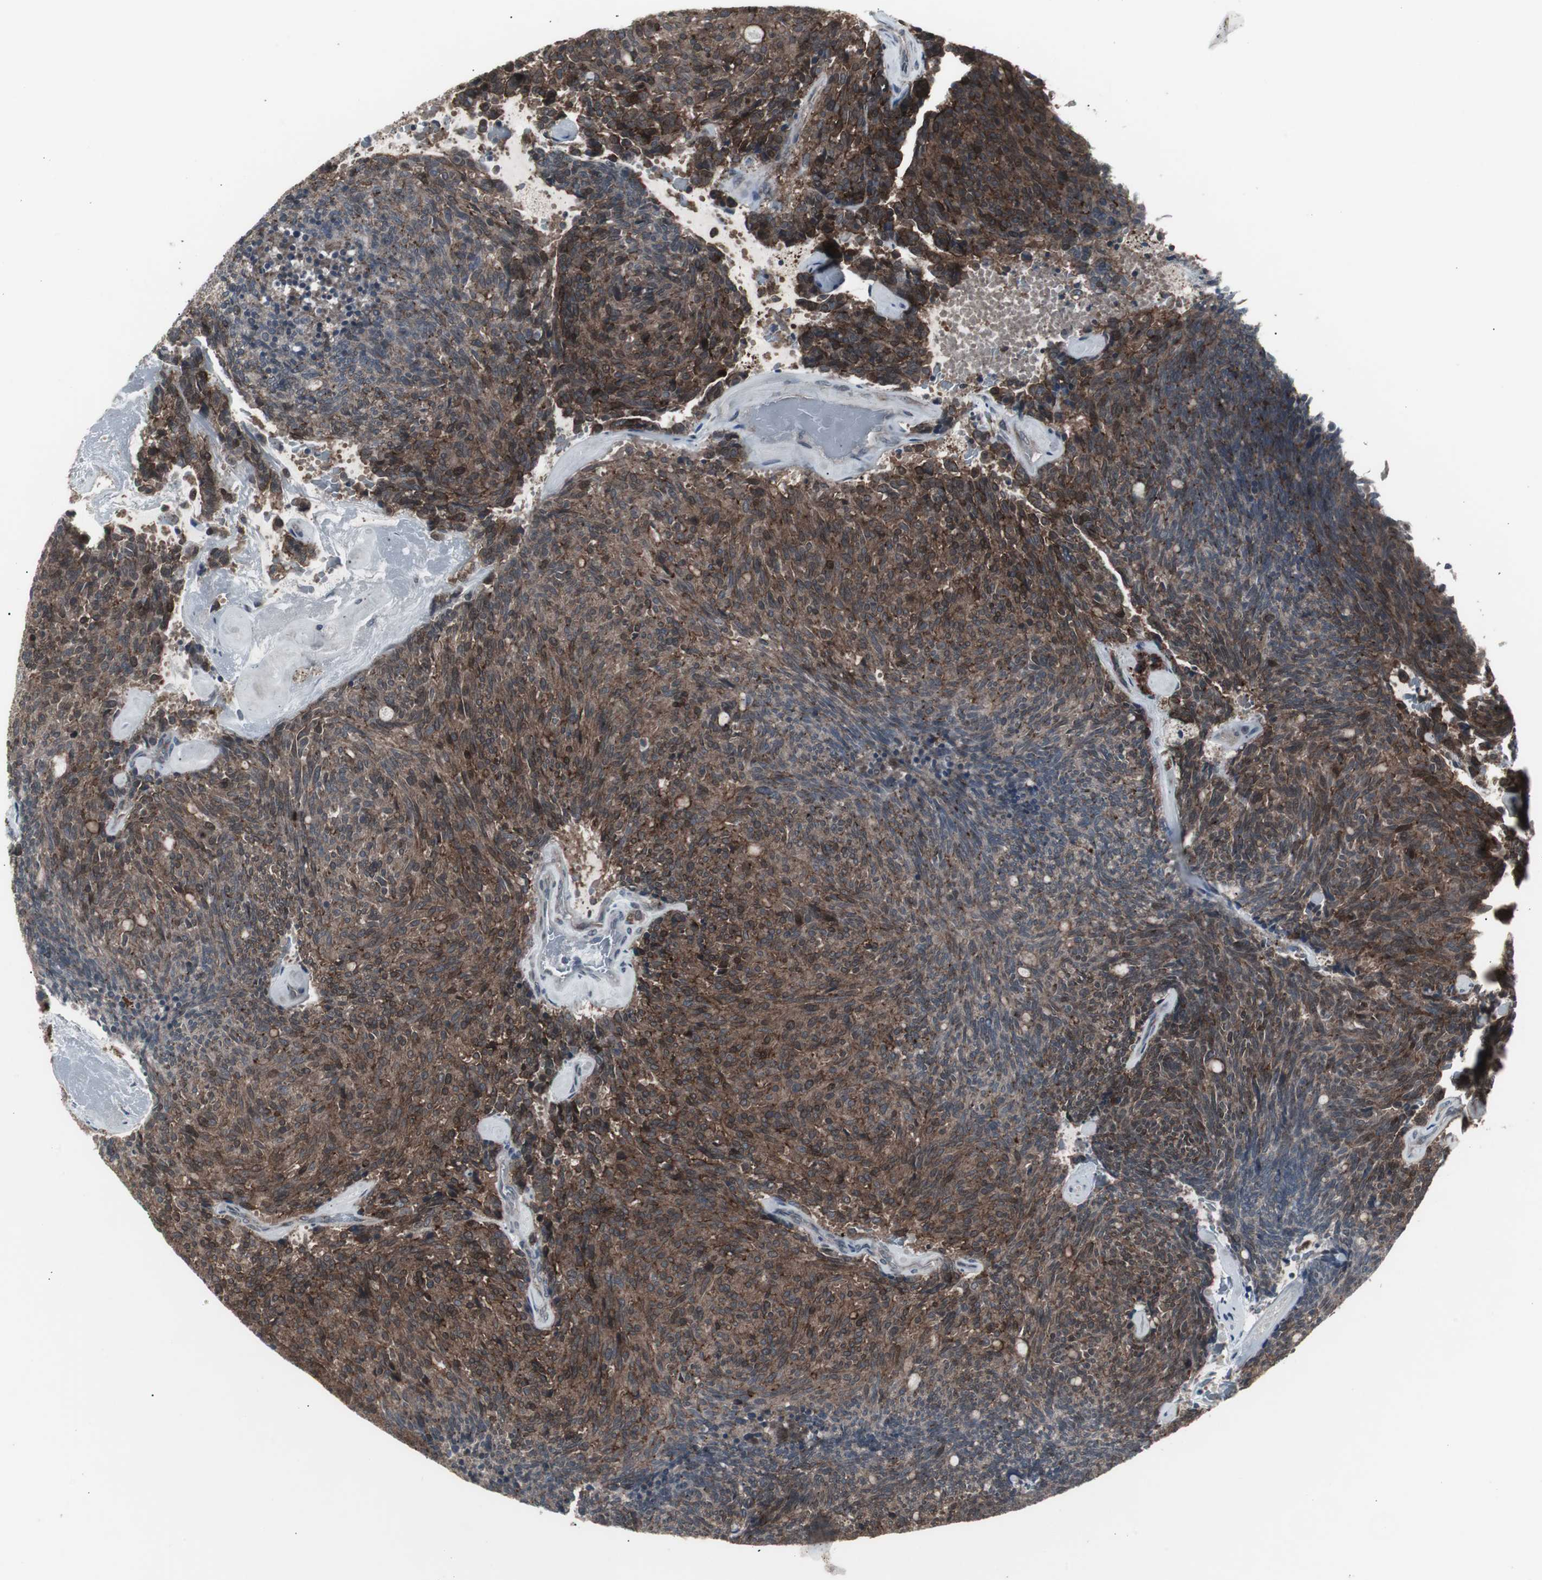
{"staining": {"intensity": "moderate", "quantity": "25%-75%", "location": "cytoplasmic/membranous"}, "tissue": "carcinoid", "cell_type": "Tumor cells", "image_type": "cancer", "snomed": [{"axis": "morphology", "description": "Carcinoid, malignant, NOS"}, {"axis": "topography", "description": "Pancreas"}], "caption": "Human carcinoid (malignant) stained for a protein (brown) shows moderate cytoplasmic/membranous positive staining in about 25%-75% of tumor cells.", "gene": "SSTR2", "patient": {"sex": "female", "age": 54}}